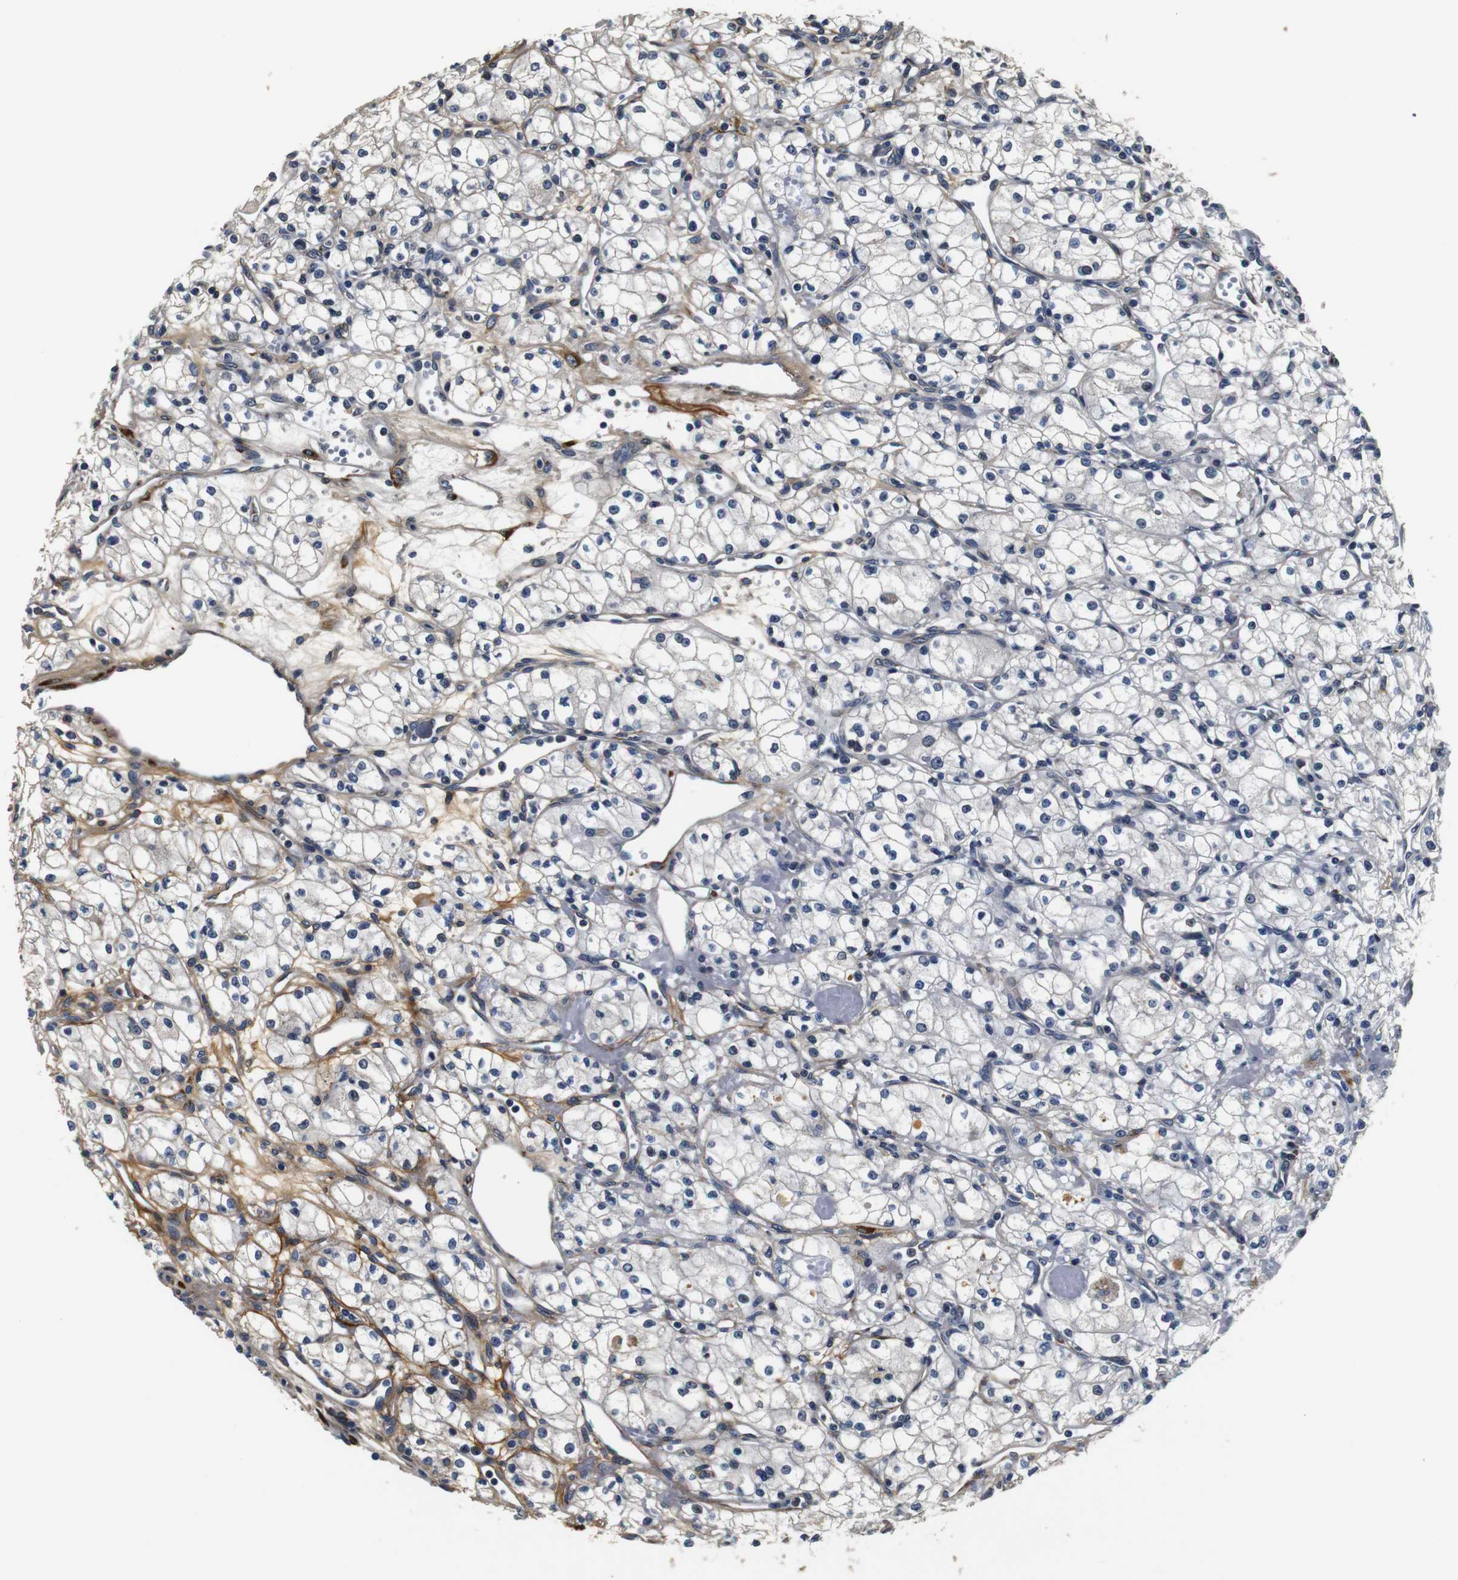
{"staining": {"intensity": "negative", "quantity": "none", "location": "none"}, "tissue": "renal cancer", "cell_type": "Tumor cells", "image_type": "cancer", "snomed": [{"axis": "morphology", "description": "Normal tissue, NOS"}, {"axis": "morphology", "description": "Adenocarcinoma, NOS"}, {"axis": "topography", "description": "Kidney"}], "caption": "The micrograph shows no staining of tumor cells in renal cancer (adenocarcinoma).", "gene": "COL1A1", "patient": {"sex": "male", "age": 59}}